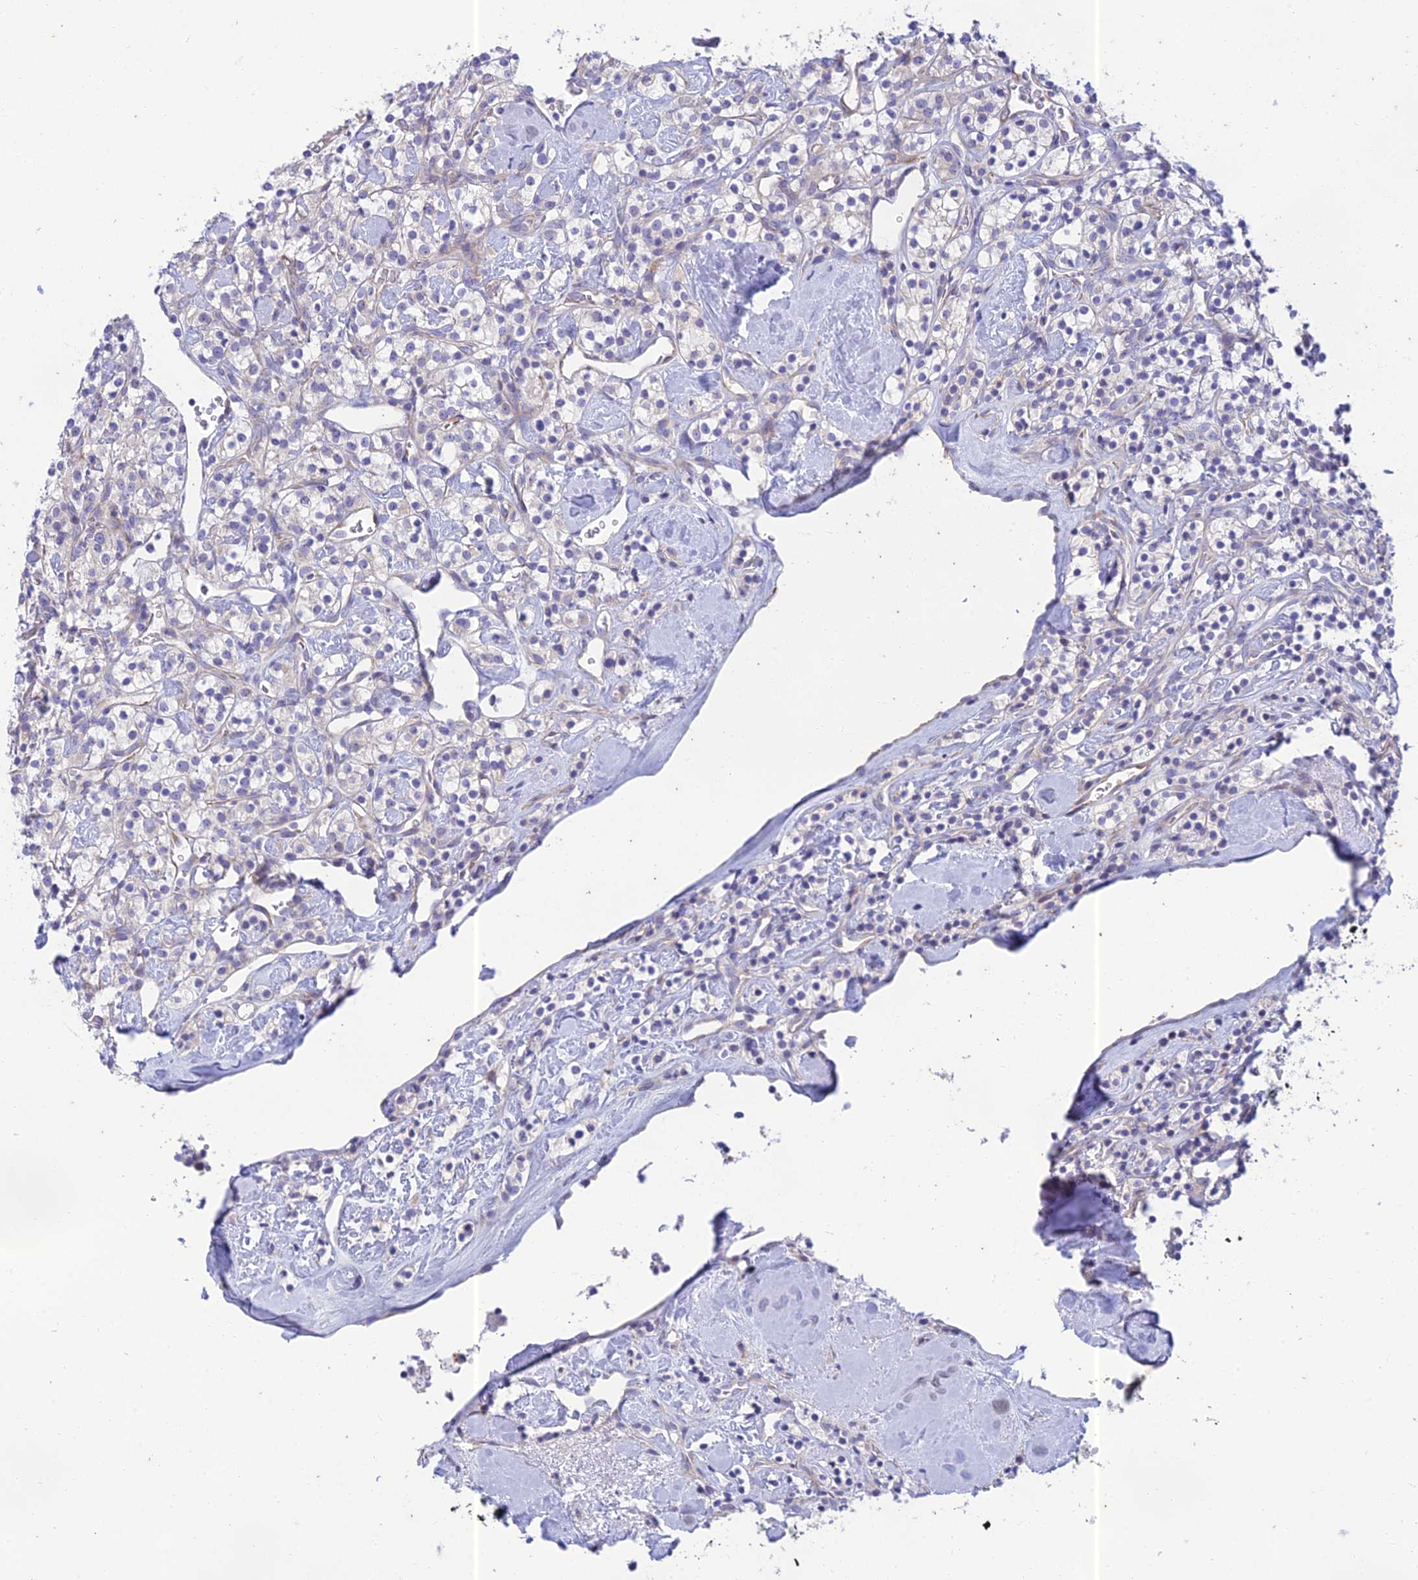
{"staining": {"intensity": "negative", "quantity": "none", "location": "none"}, "tissue": "renal cancer", "cell_type": "Tumor cells", "image_type": "cancer", "snomed": [{"axis": "morphology", "description": "Adenocarcinoma, NOS"}, {"axis": "topography", "description": "Kidney"}], "caption": "Immunohistochemistry photomicrograph of neoplastic tissue: renal cancer (adenocarcinoma) stained with DAB (3,3'-diaminobenzidine) exhibits no significant protein staining in tumor cells.", "gene": "PTCD2", "patient": {"sex": "male", "age": 77}}